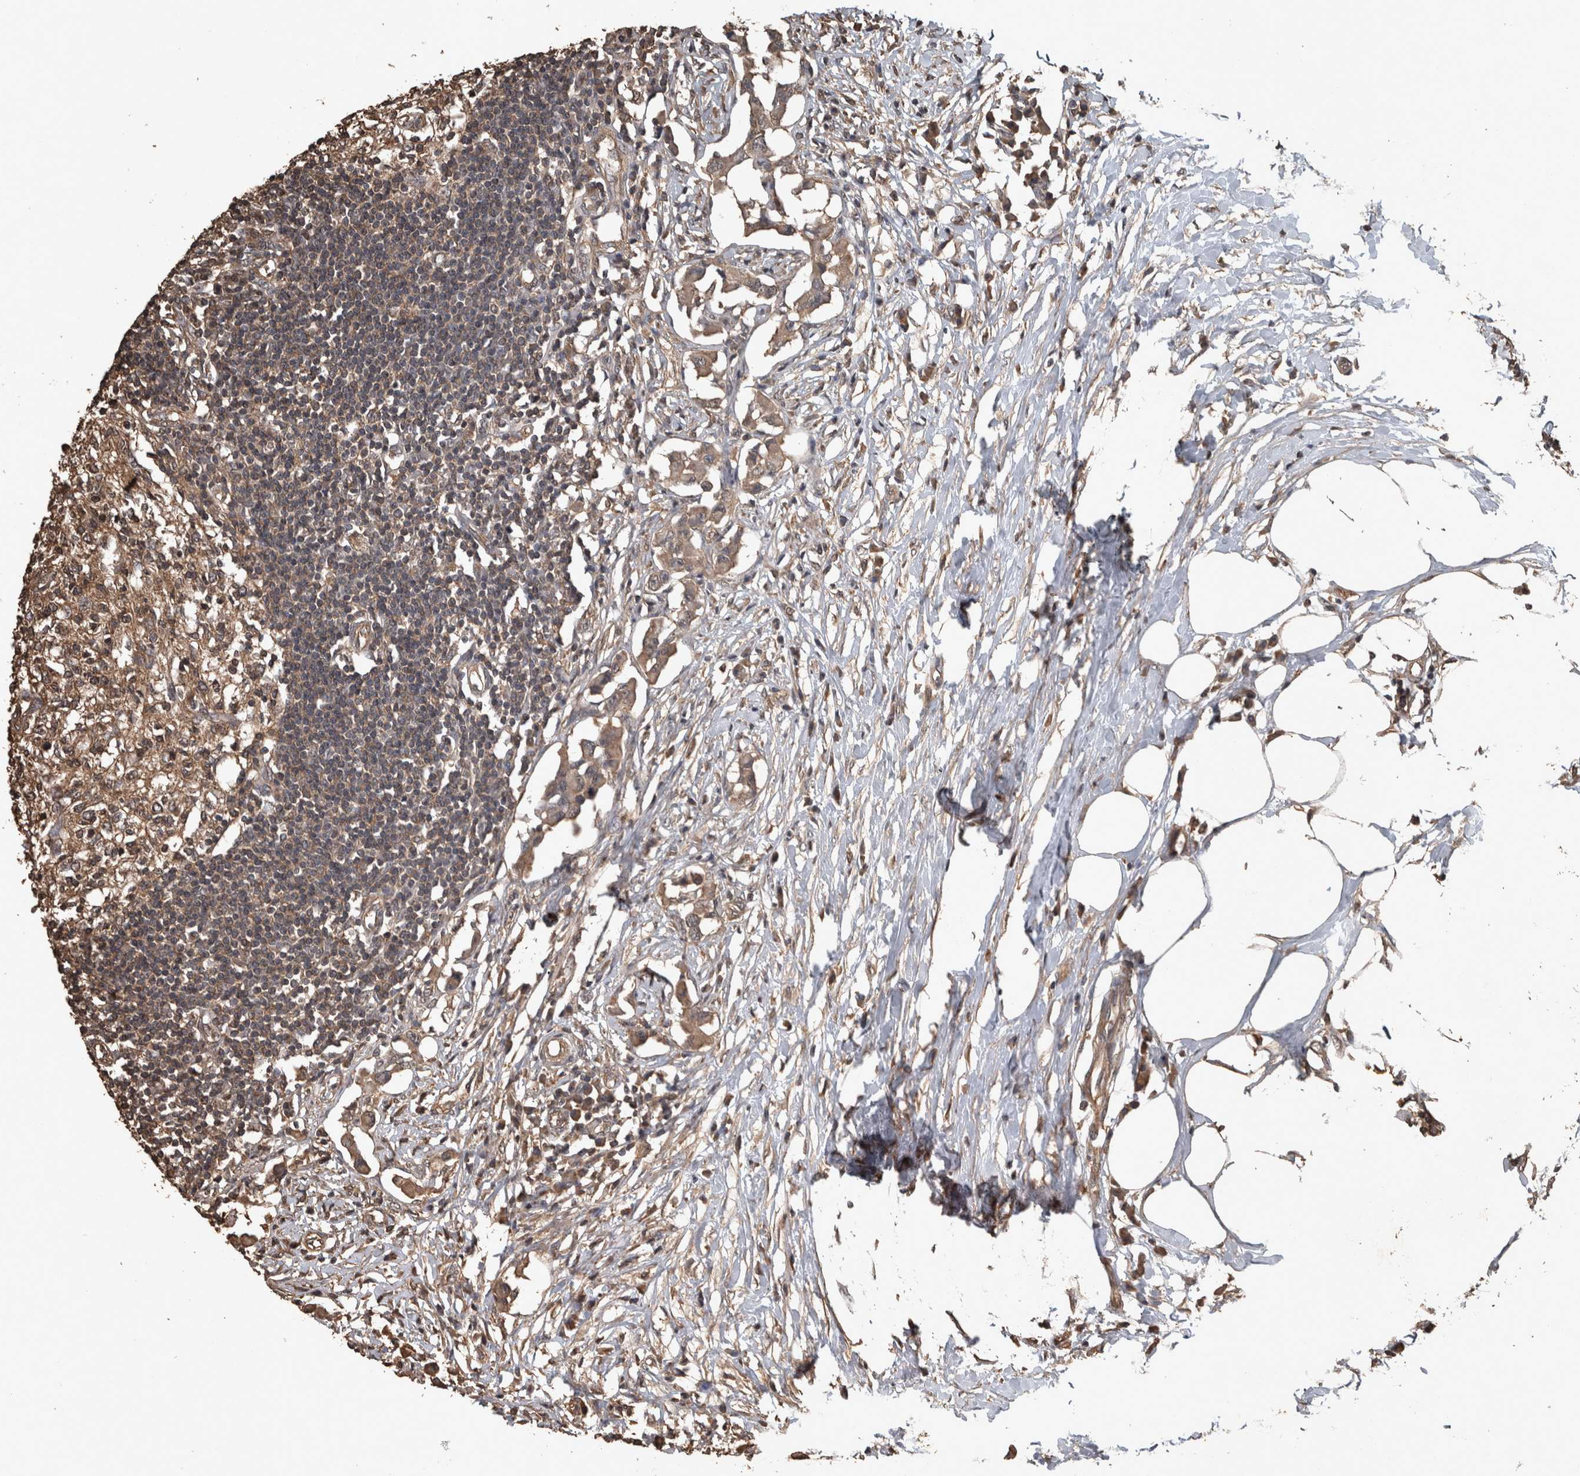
{"staining": {"intensity": "moderate", "quantity": "25%-75%", "location": "cytoplasmic/membranous"}, "tissue": "lymph node", "cell_type": "Germinal center cells", "image_type": "normal", "snomed": [{"axis": "morphology", "description": "Normal tissue, NOS"}, {"axis": "morphology", "description": "Malignant melanoma, Metastatic site"}, {"axis": "topography", "description": "Lymph node"}], "caption": "Germinal center cells show moderate cytoplasmic/membranous expression in approximately 25%-75% of cells in unremarkable lymph node. (DAB IHC with brightfield microscopy, high magnification).", "gene": "FGFRL1", "patient": {"sex": "male", "age": 41}}